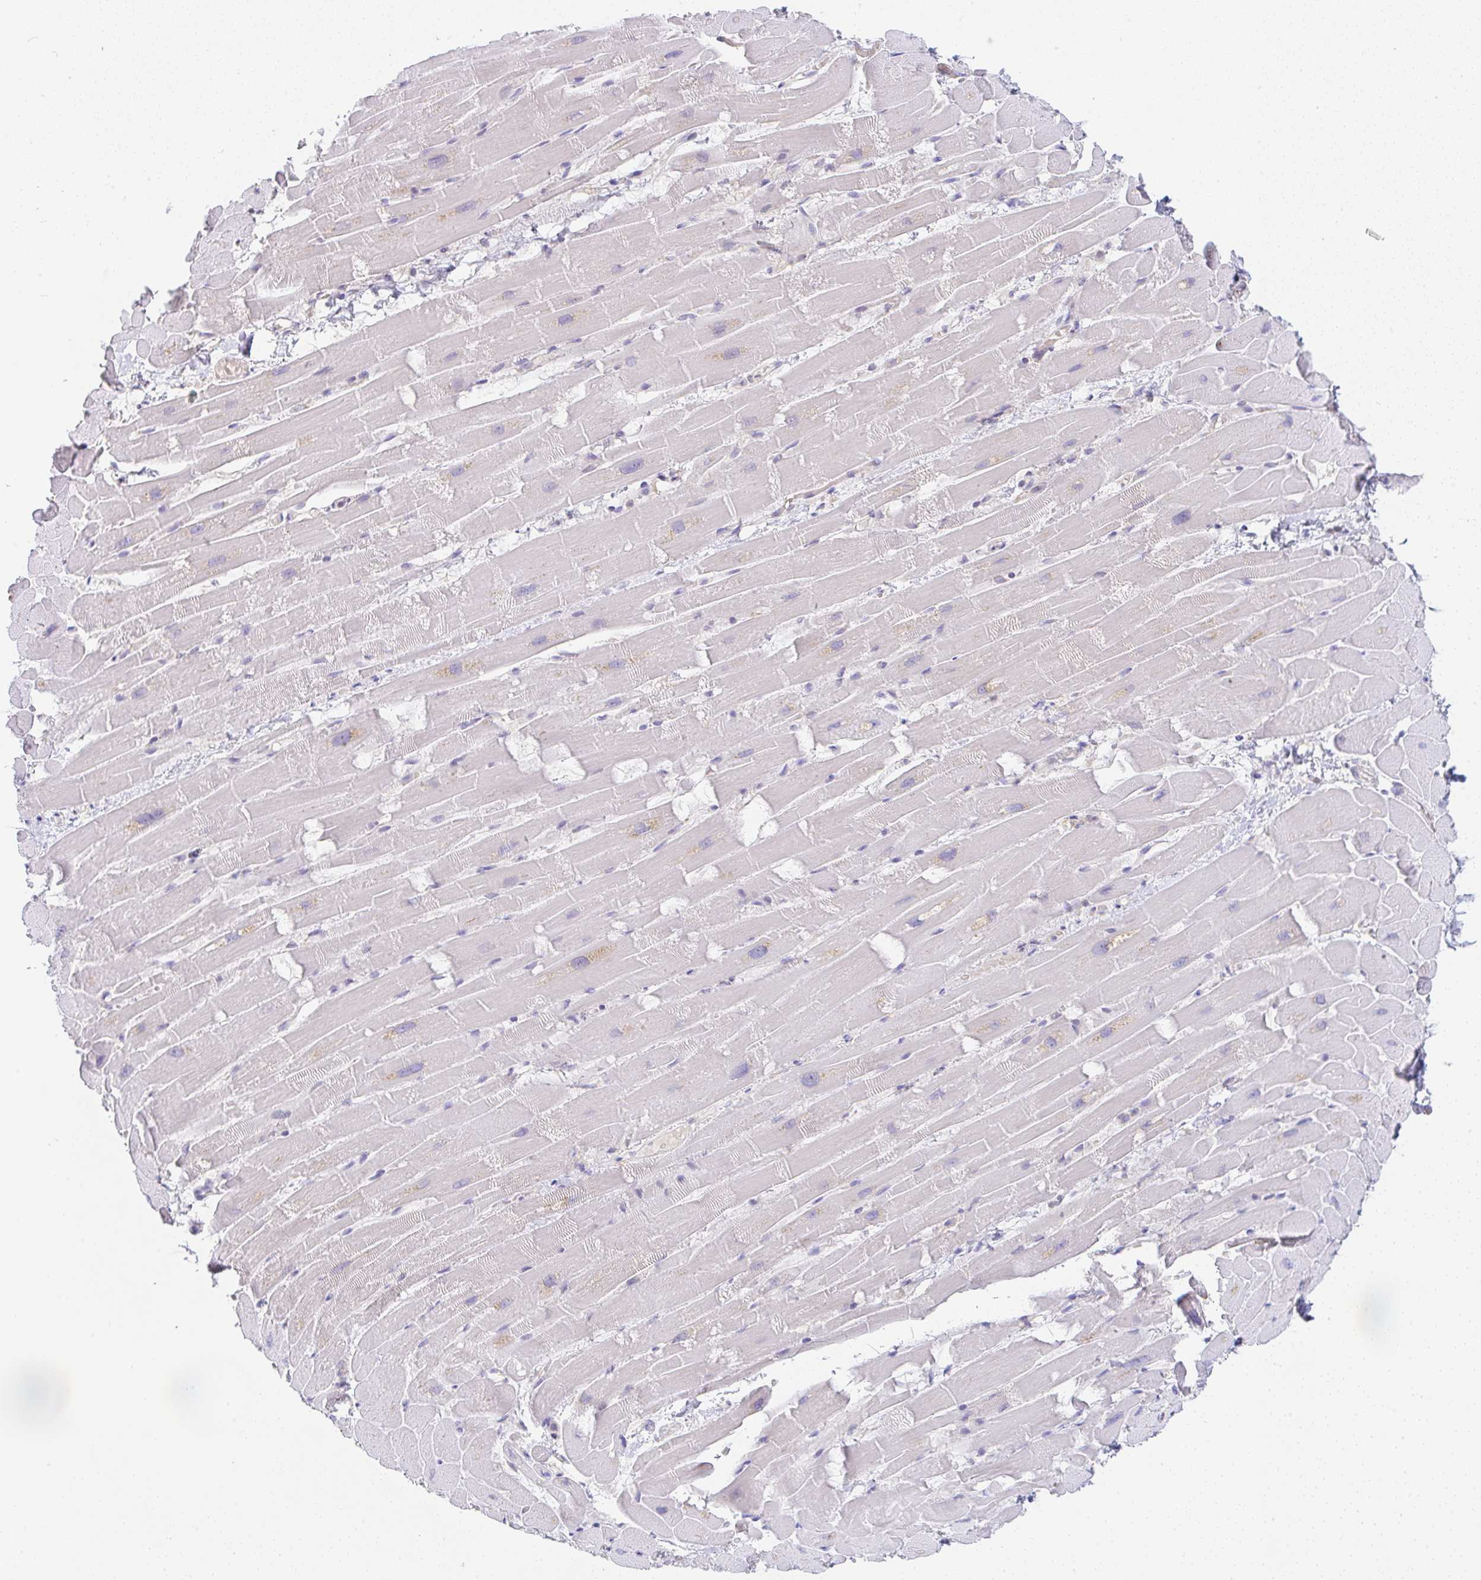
{"staining": {"intensity": "moderate", "quantity": "<25%", "location": "cytoplasmic/membranous"}, "tissue": "heart muscle", "cell_type": "Cardiomyocytes", "image_type": "normal", "snomed": [{"axis": "morphology", "description": "Normal tissue, NOS"}, {"axis": "topography", "description": "Heart"}], "caption": "Immunohistochemistry (DAB) staining of normal human heart muscle exhibits moderate cytoplasmic/membranous protein expression in approximately <25% of cardiomyocytes.", "gene": "DERL2", "patient": {"sex": "male", "age": 37}}